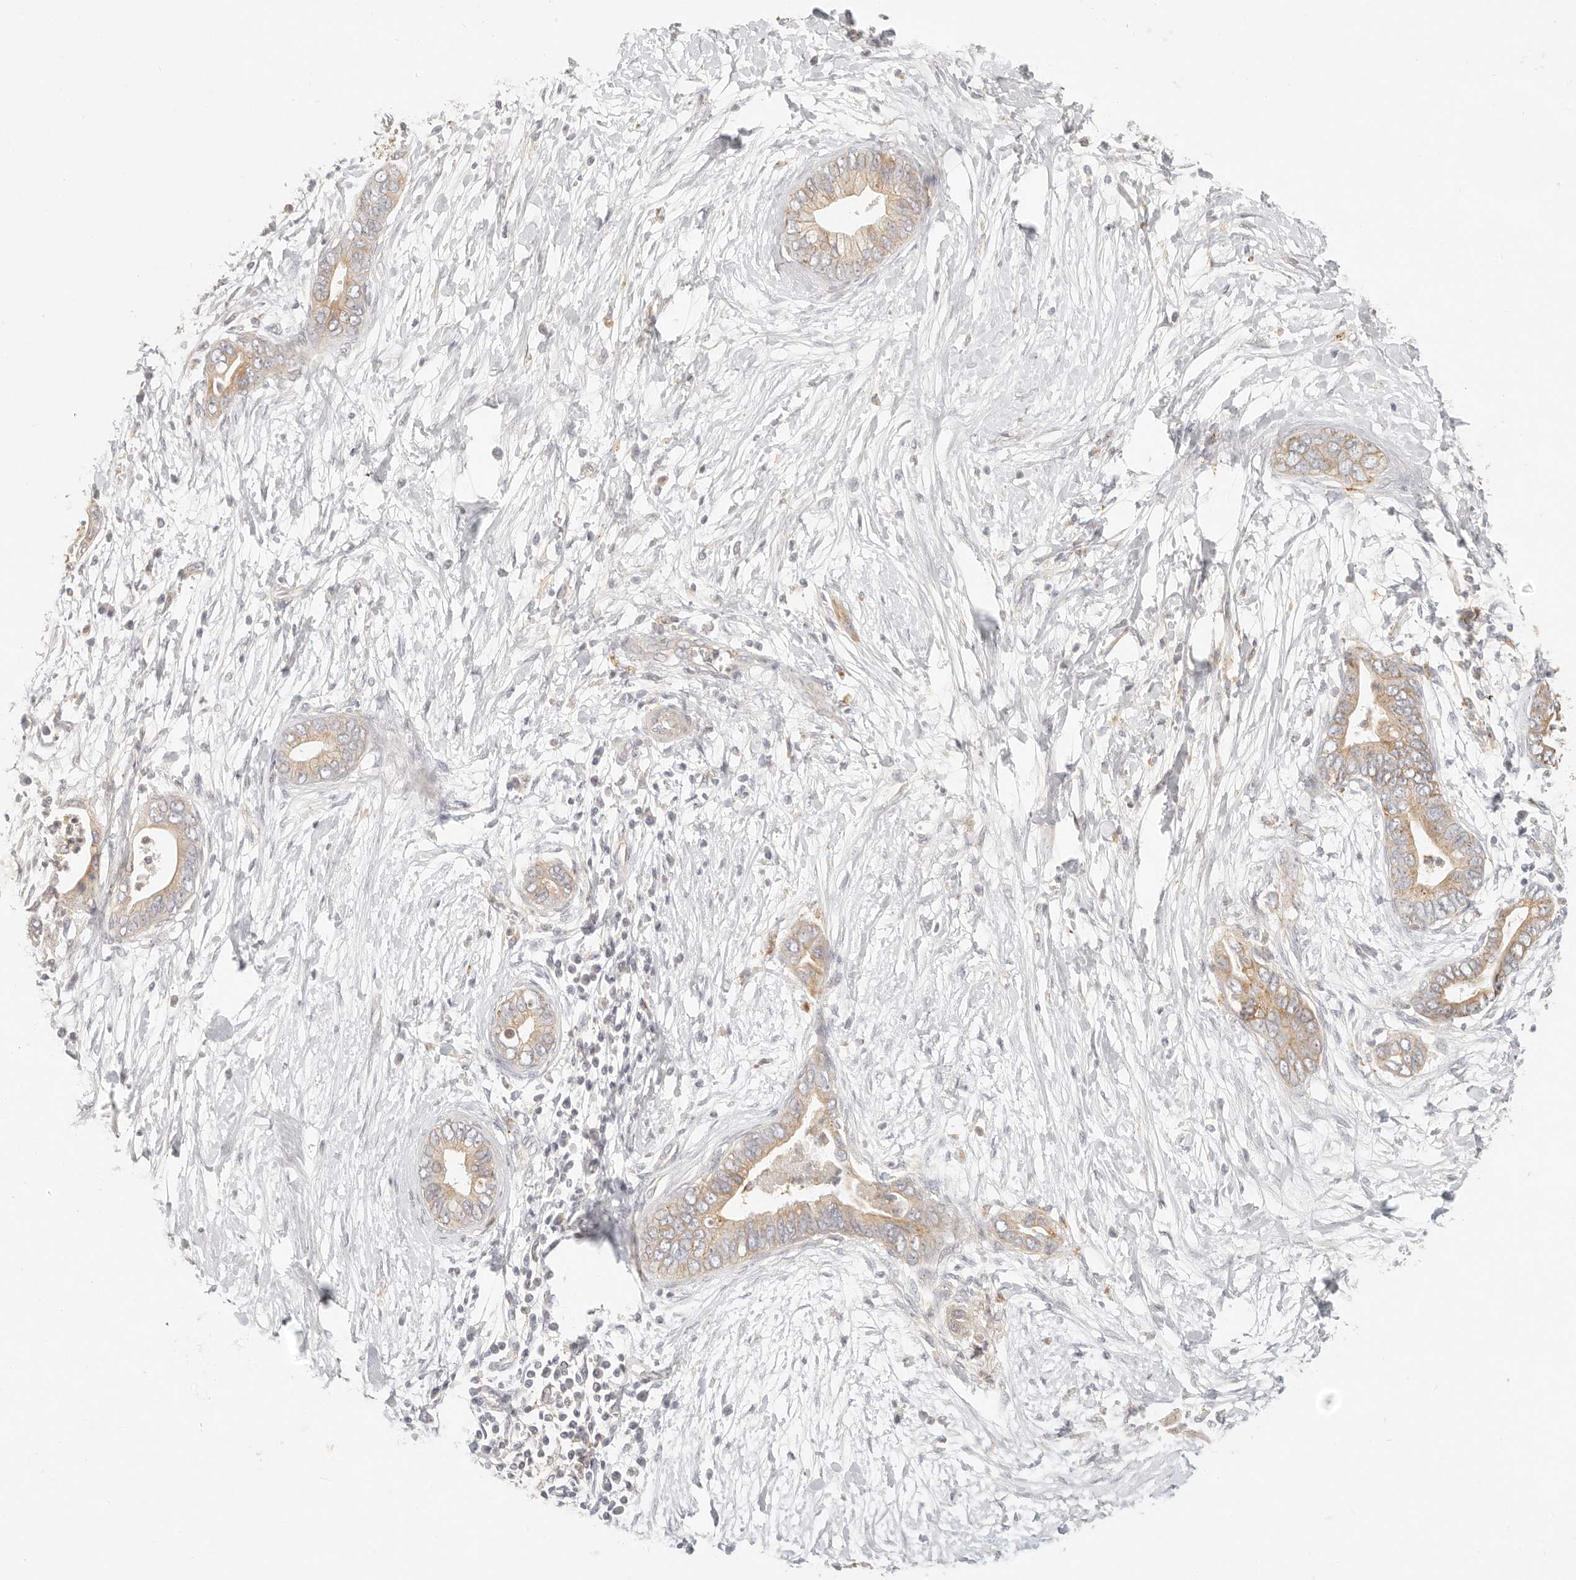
{"staining": {"intensity": "moderate", "quantity": ">75%", "location": "cytoplasmic/membranous"}, "tissue": "pancreatic cancer", "cell_type": "Tumor cells", "image_type": "cancer", "snomed": [{"axis": "morphology", "description": "Adenocarcinoma, NOS"}, {"axis": "topography", "description": "Pancreas"}], "caption": "Protein analysis of pancreatic adenocarcinoma tissue displays moderate cytoplasmic/membranous positivity in approximately >75% of tumor cells. The staining was performed using DAB (3,3'-diaminobenzidine) to visualize the protein expression in brown, while the nuclei were stained in blue with hematoxylin (Magnification: 20x).", "gene": "CNMD", "patient": {"sex": "male", "age": 75}}